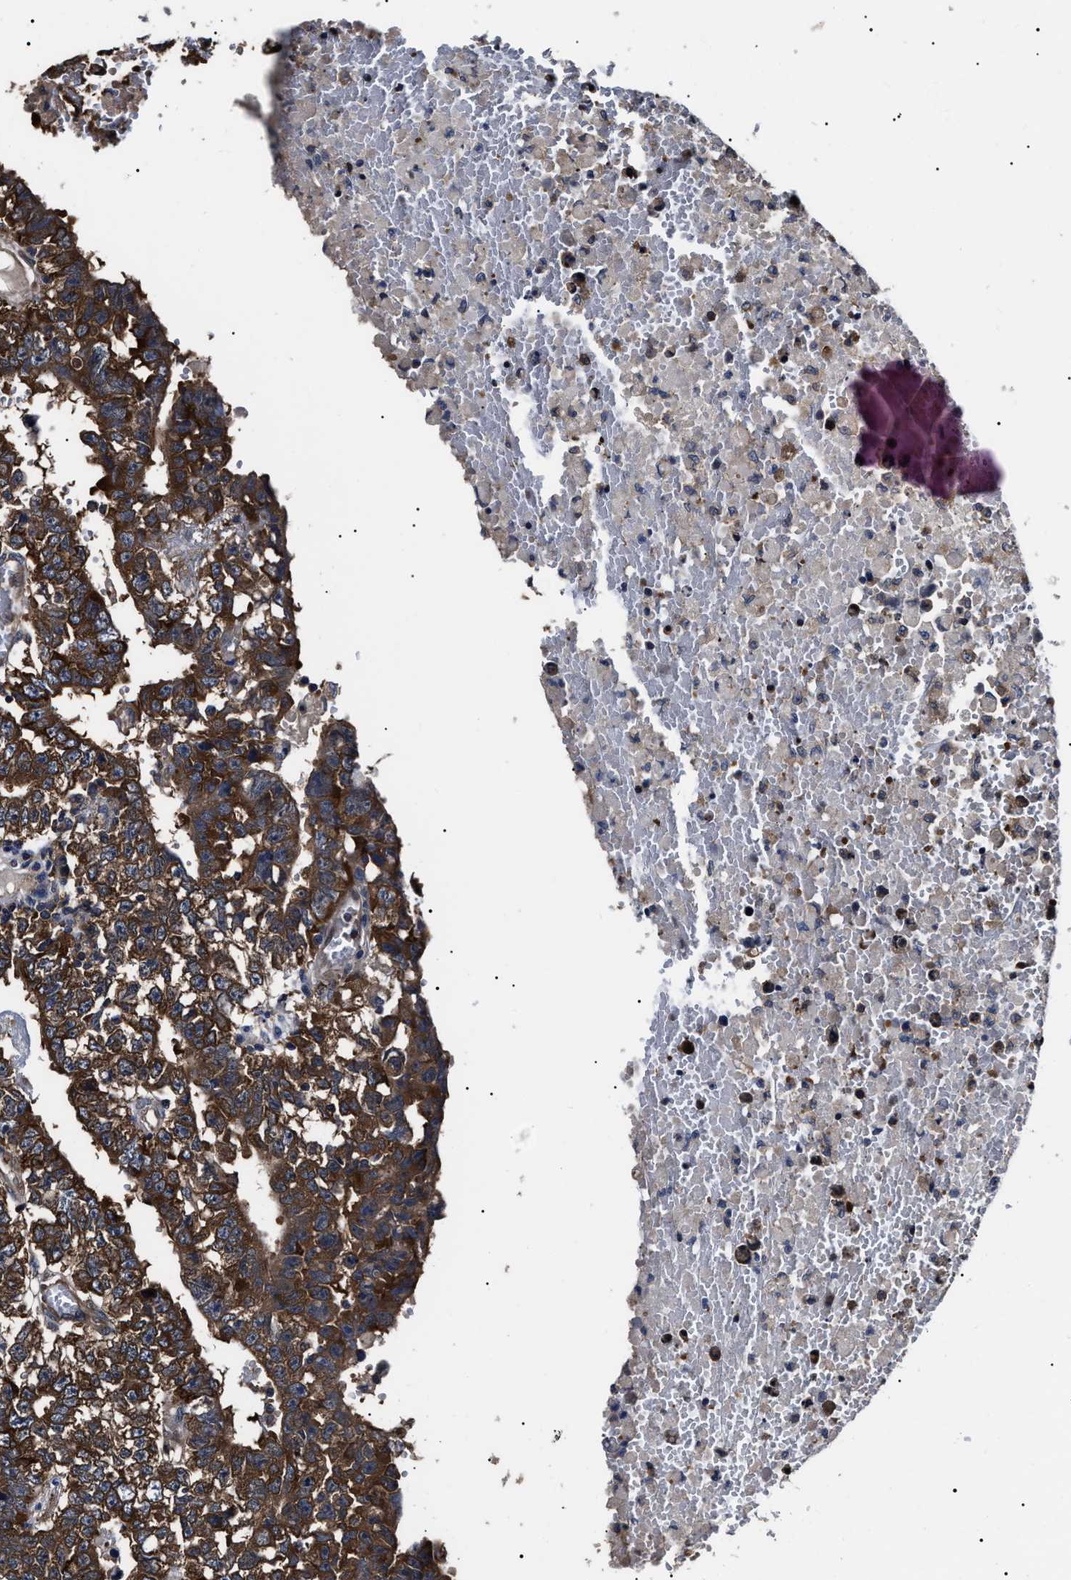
{"staining": {"intensity": "moderate", "quantity": ">75%", "location": "cytoplasmic/membranous"}, "tissue": "testis cancer", "cell_type": "Tumor cells", "image_type": "cancer", "snomed": [{"axis": "morphology", "description": "Carcinoma, Embryonal, NOS"}, {"axis": "topography", "description": "Testis"}], "caption": "Immunohistochemical staining of human testis cancer (embryonal carcinoma) shows medium levels of moderate cytoplasmic/membranous protein expression in about >75% of tumor cells.", "gene": "CCT8", "patient": {"sex": "male", "age": 25}}